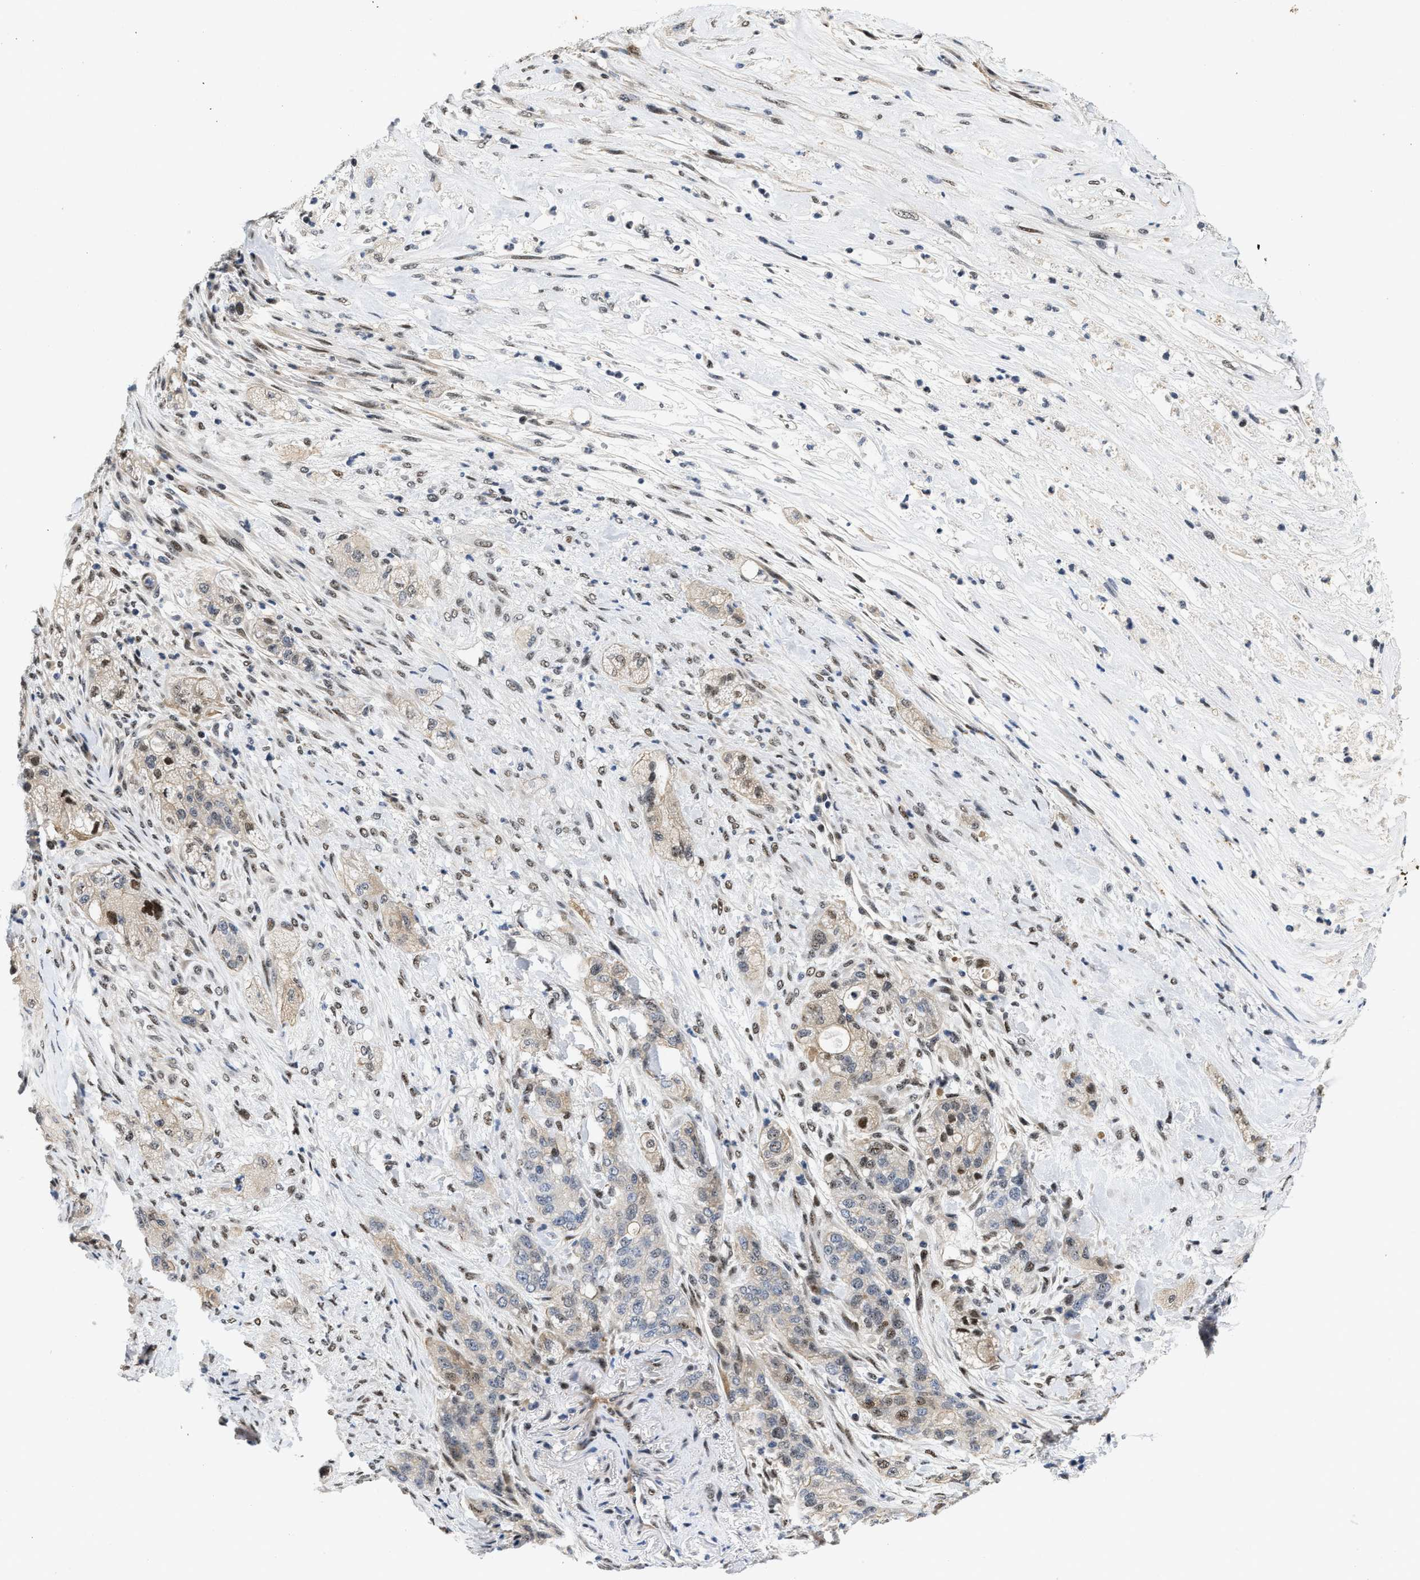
{"staining": {"intensity": "weak", "quantity": "<25%", "location": "cytoplasmic/membranous"}, "tissue": "pancreatic cancer", "cell_type": "Tumor cells", "image_type": "cancer", "snomed": [{"axis": "morphology", "description": "Adenocarcinoma, NOS"}, {"axis": "topography", "description": "Pancreas"}], "caption": "Immunohistochemical staining of human adenocarcinoma (pancreatic) shows no significant staining in tumor cells.", "gene": "VIP", "patient": {"sex": "female", "age": 78}}